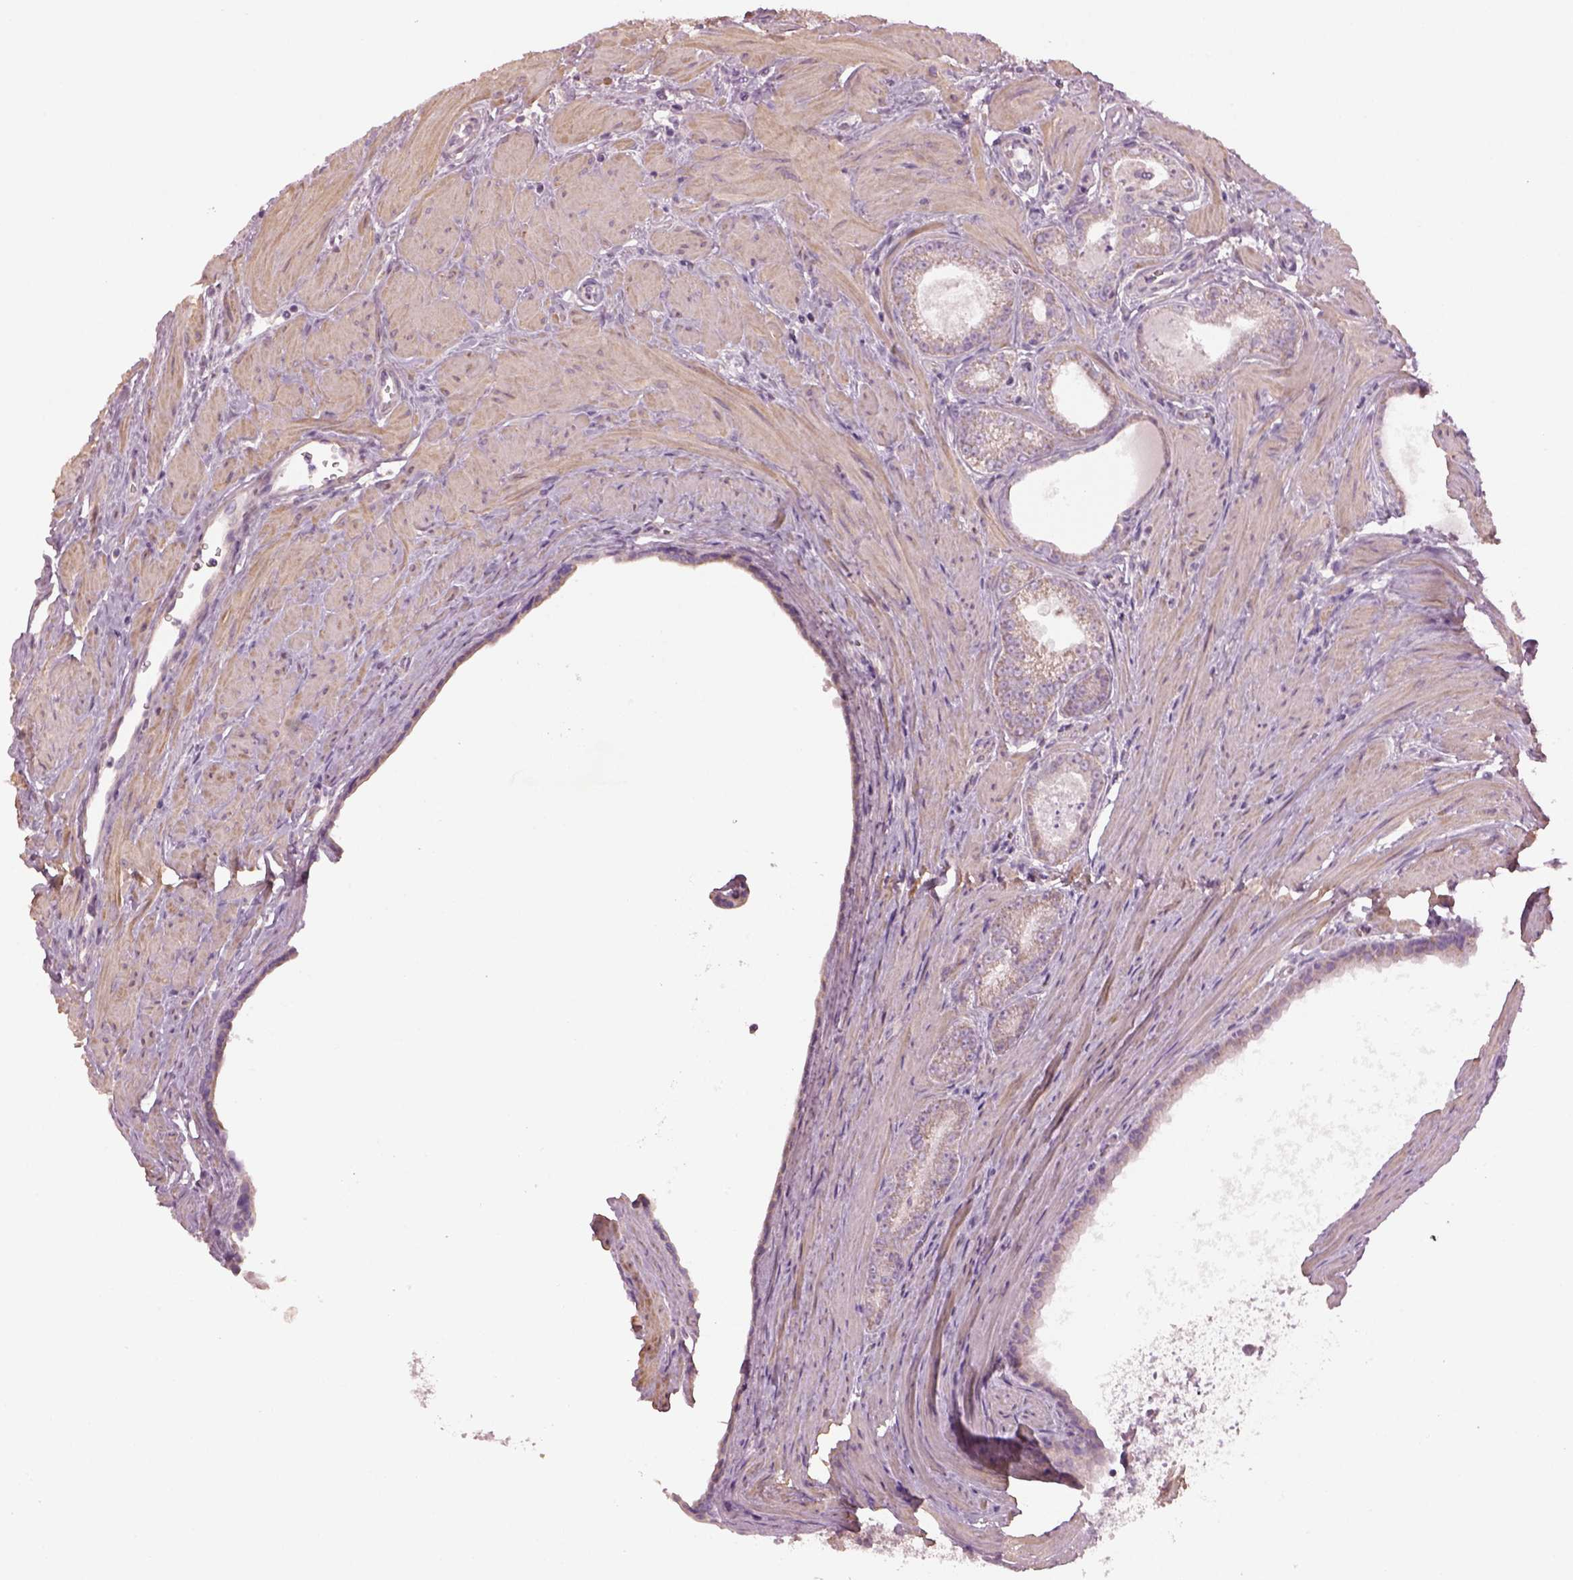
{"staining": {"intensity": "weak", "quantity": ">75%", "location": "cytoplasmic/membranous"}, "tissue": "prostate cancer", "cell_type": "Tumor cells", "image_type": "cancer", "snomed": [{"axis": "morphology", "description": "Adenocarcinoma, NOS"}, {"axis": "topography", "description": "Prostate"}], "caption": "Prostate cancer (adenocarcinoma) stained with DAB immunohistochemistry (IHC) reveals low levels of weak cytoplasmic/membranous expression in approximately >75% of tumor cells.", "gene": "SPATA7", "patient": {"sex": "male", "age": 71}}